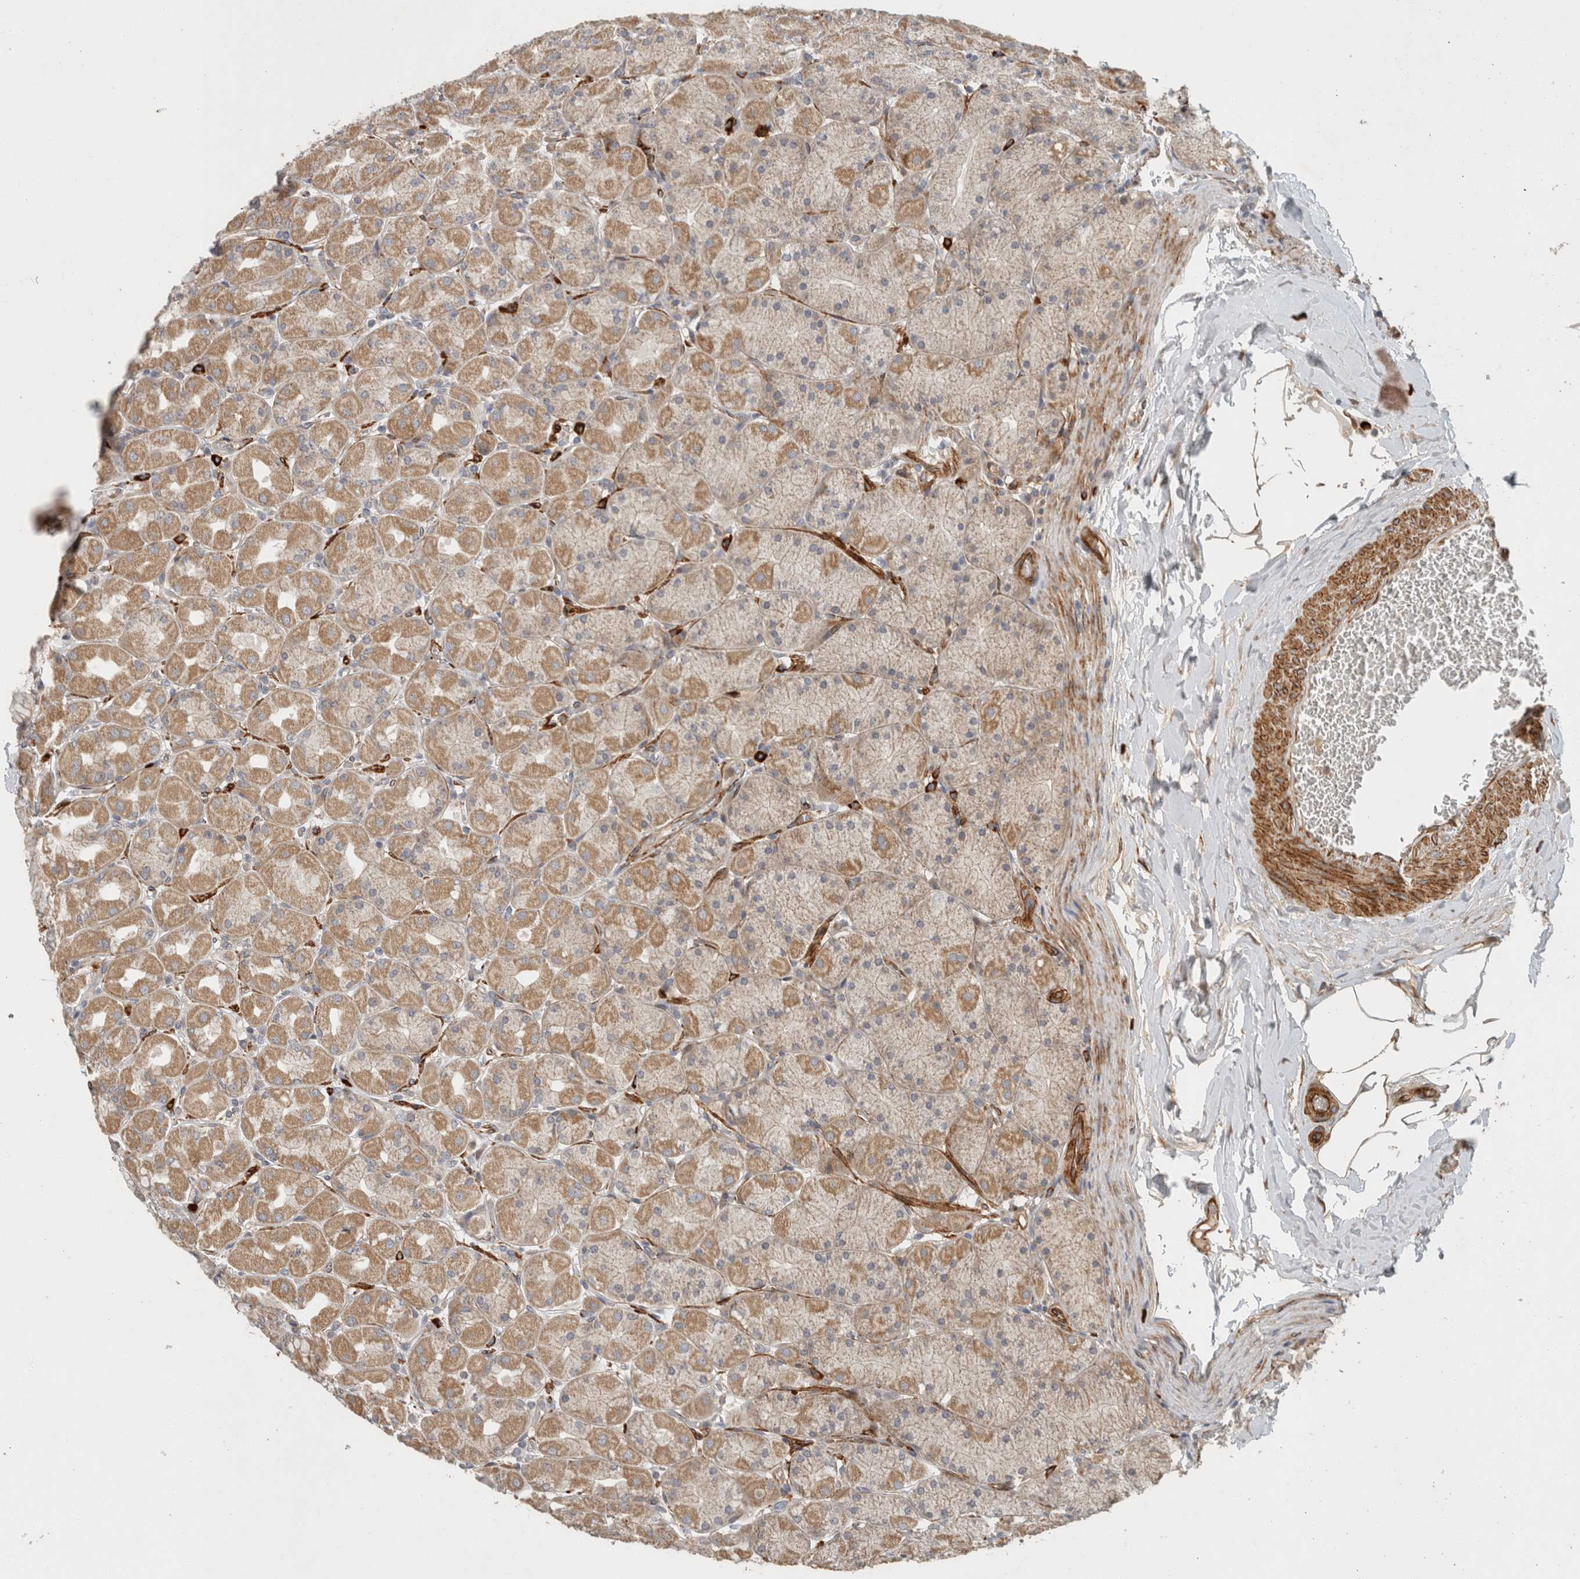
{"staining": {"intensity": "moderate", "quantity": ">75%", "location": "cytoplasmic/membranous"}, "tissue": "stomach", "cell_type": "Glandular cells", "image_type": "normal", "snomed": [{"axis": "morphology", "description": "Normal tissue, NOS"}, {"axis": "topography", "description": "Stomach, upper"}], "caption": "Immunohistochemical staining of unremarkable stomach exhibits >75% levels of moderate cytoplasmic/membranous protein expression in approximately >75% of glandular cells. Nuclei are stained in blue.", "gene": "SIPA1L2", "patient": {"sex": "female", "age": 56}}